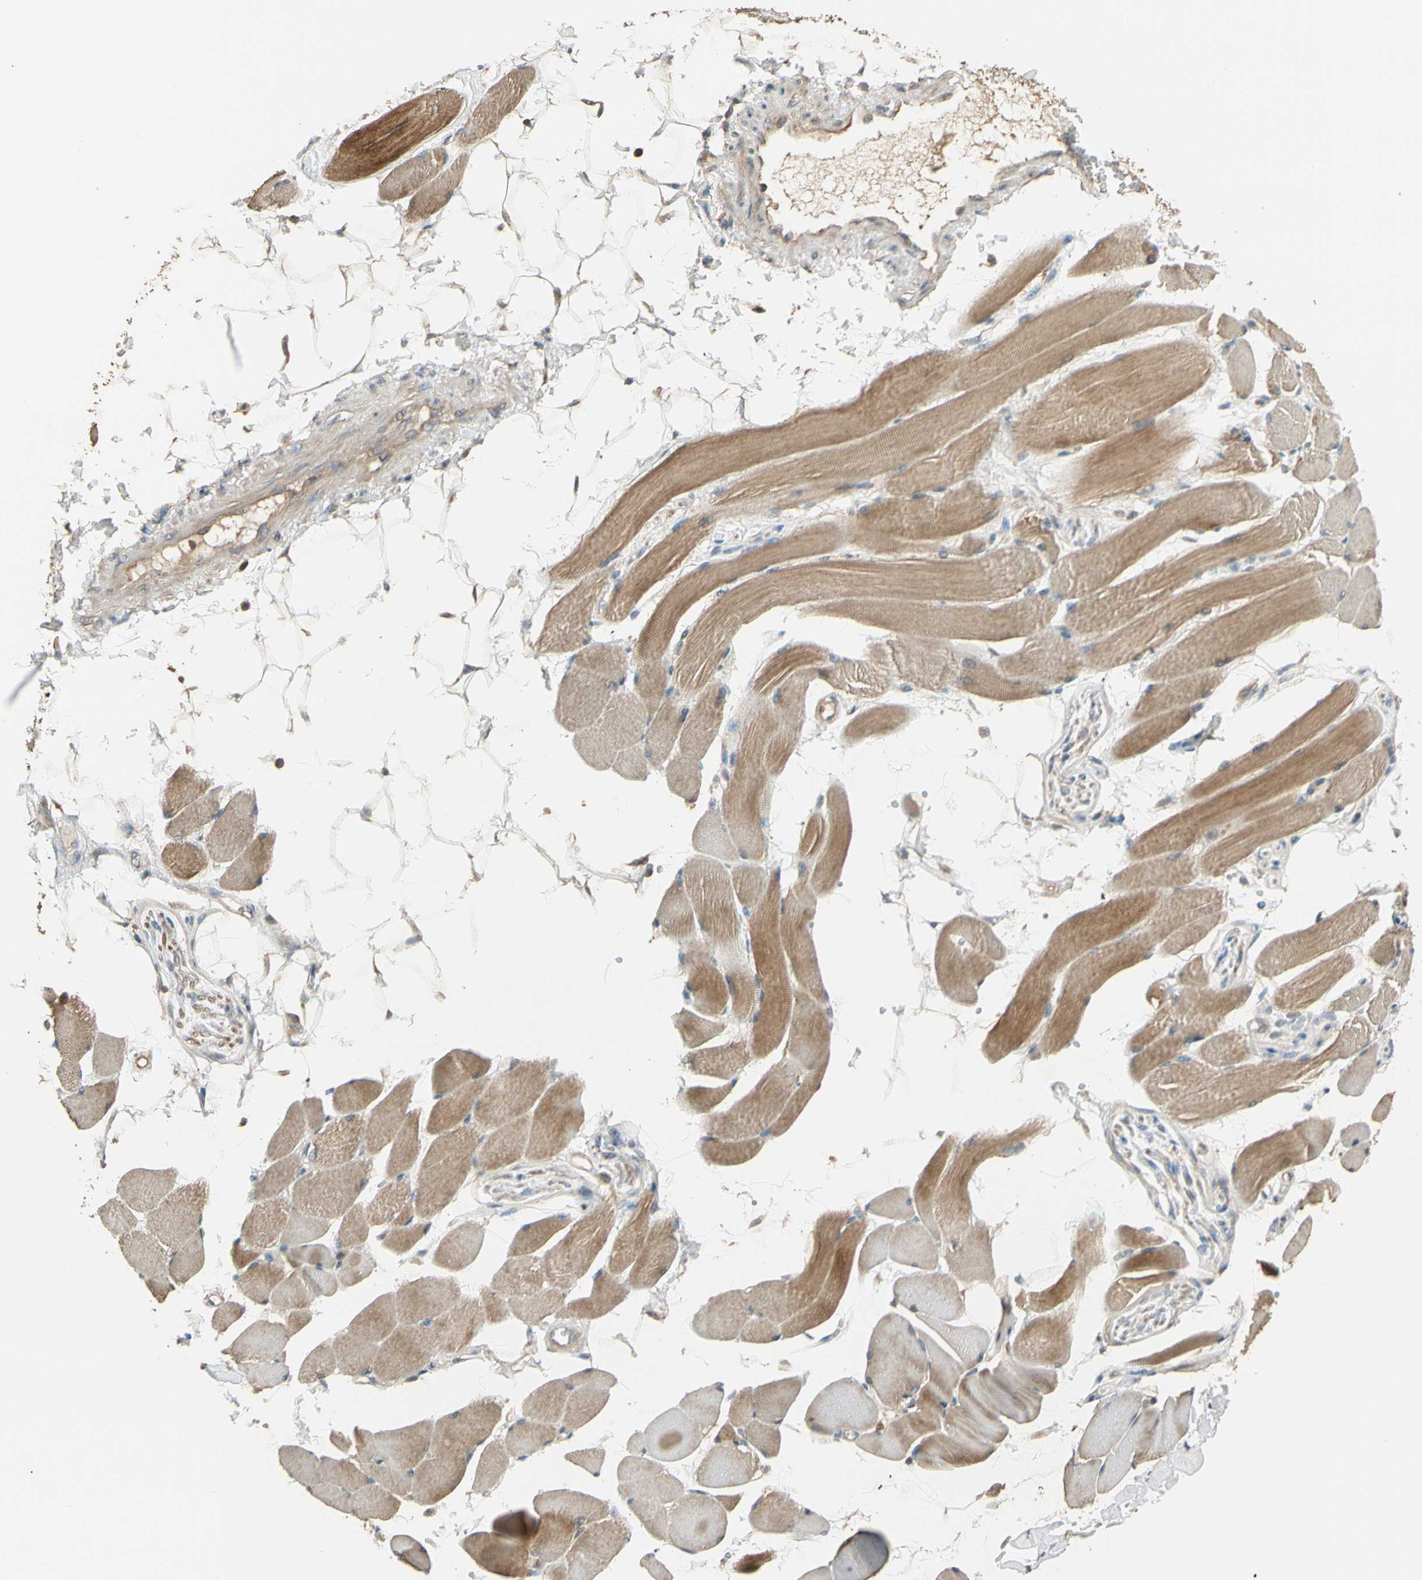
{"staining": {"intensity": "moderate", "quantity": ">75%", "location": "cytoplasmic/membranous"}, "tissue": "skeletal muscle", "cell_type": "Myocytes", "image_type": "normal", "snomed": [{"axis": "morphology", "description": "Normal tissue, NOS"}, {"axis": "topography", "description": "Skeletal muscle"}, {"axis": "topography", "description": "Peripheral nerve tissue"}], "caption": "This photomicrograph demonstrates immunohistochemistry staining of normal human skeletal muscle, with medium moderate cytoplasmic/membranous positivity in approximately >75% of myocytes.", "gene": "TNFRSF21", "patient": {"sex": "female", "age": 84}}